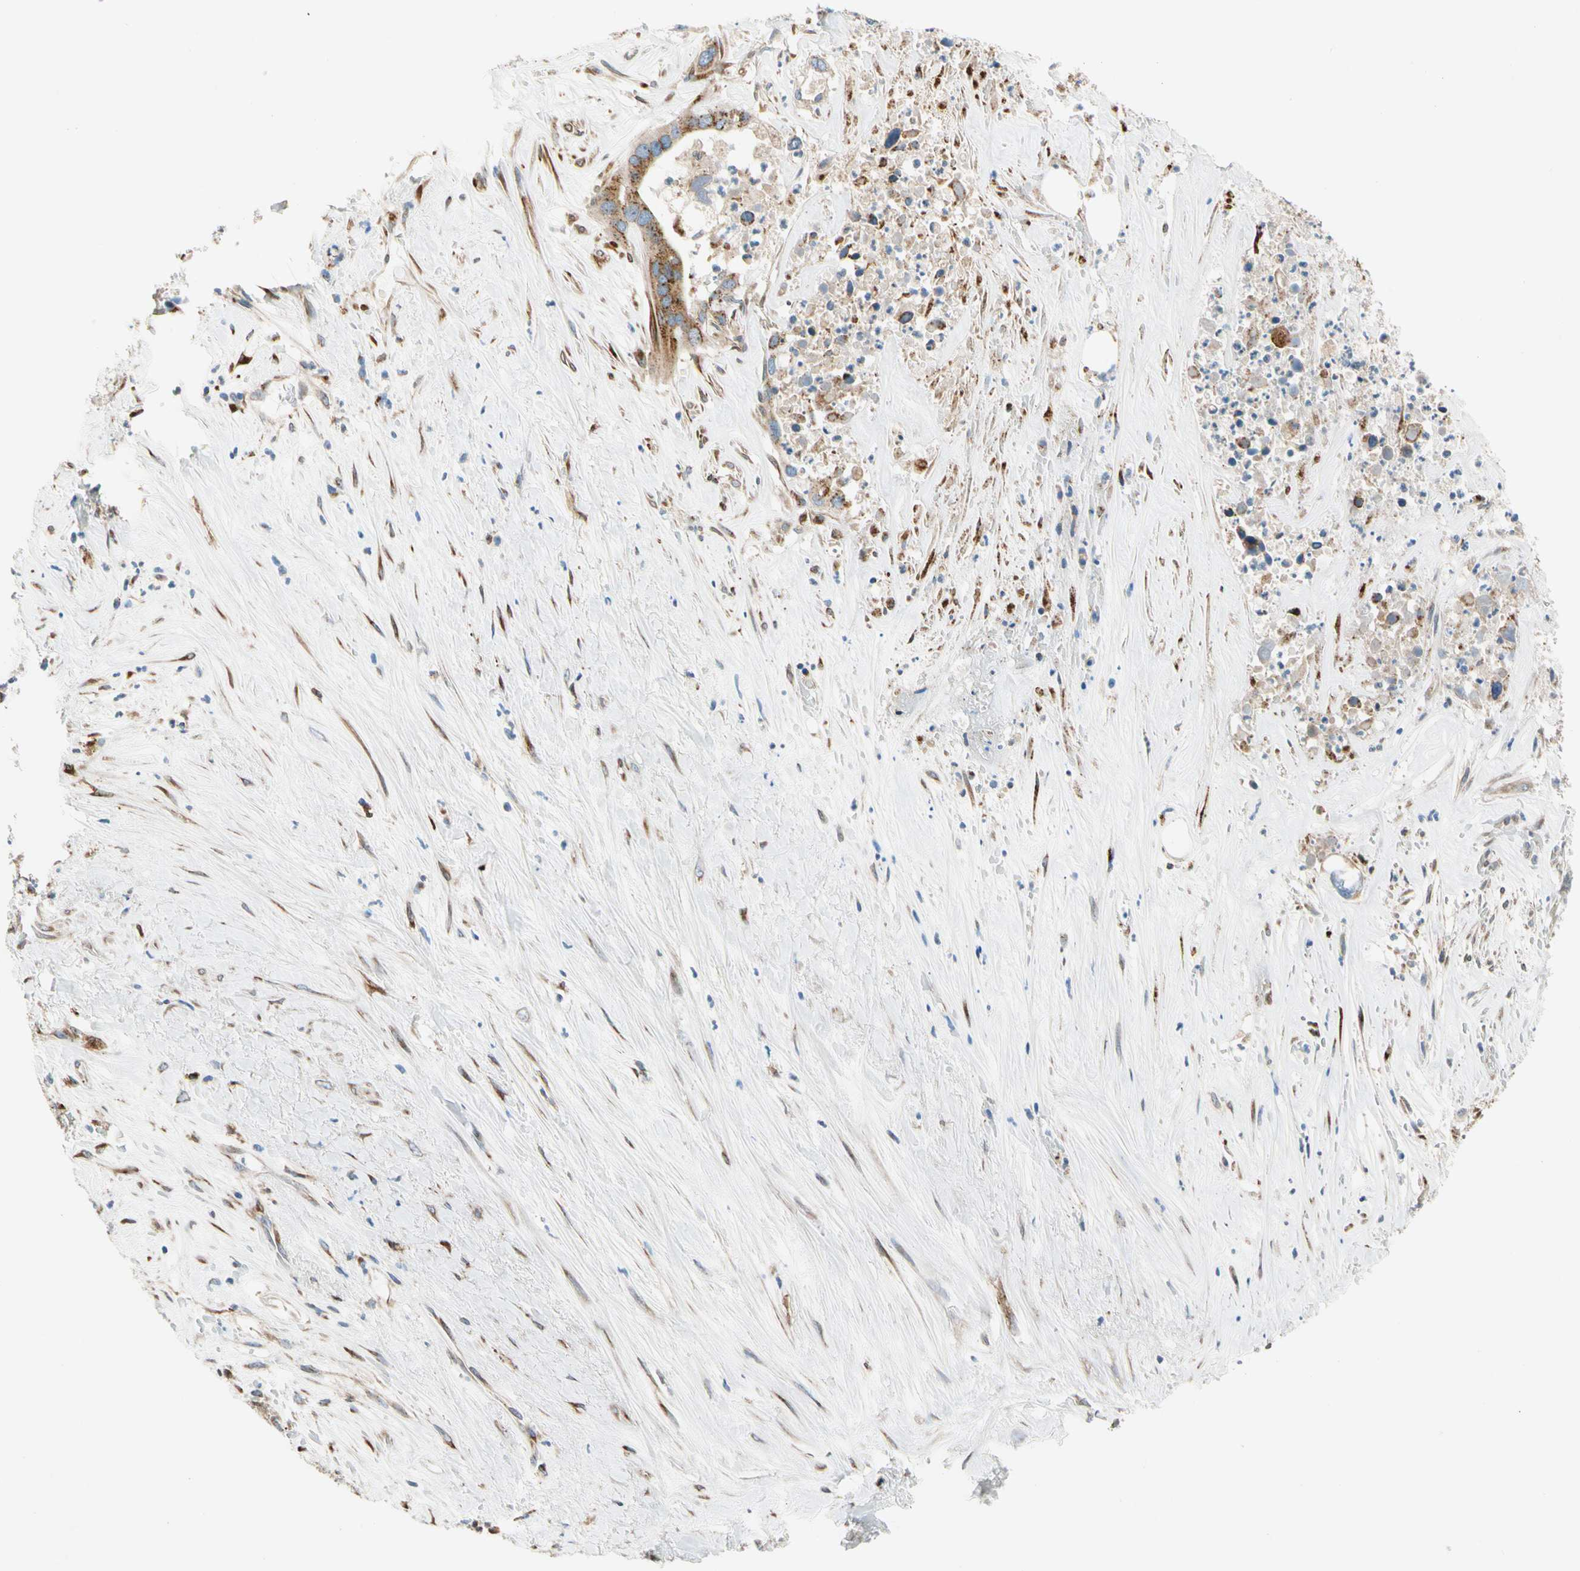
{"staining": {"intensity": "strong", "quantity": ">75%", "location": "cytoplasmic/membranous"}, "tissue": "liver cancer", "cell_type": "Tumor cells", "image_type": "cancer", "snomed": [{"axis": "morphology", "description": "Cholangiocarcinoma"}, {"axis": "topography", "description": "Liver"}], "caption": "This photomicrograph exhibits immunohistochemistry staining of human liver cancer (cholangiocarcinoma), with high strong cytoplasmic/membranous staining in about >75% of tumor cells.", "gene": "NUCB1", "patient": {"sex": "female", "age": 65}}